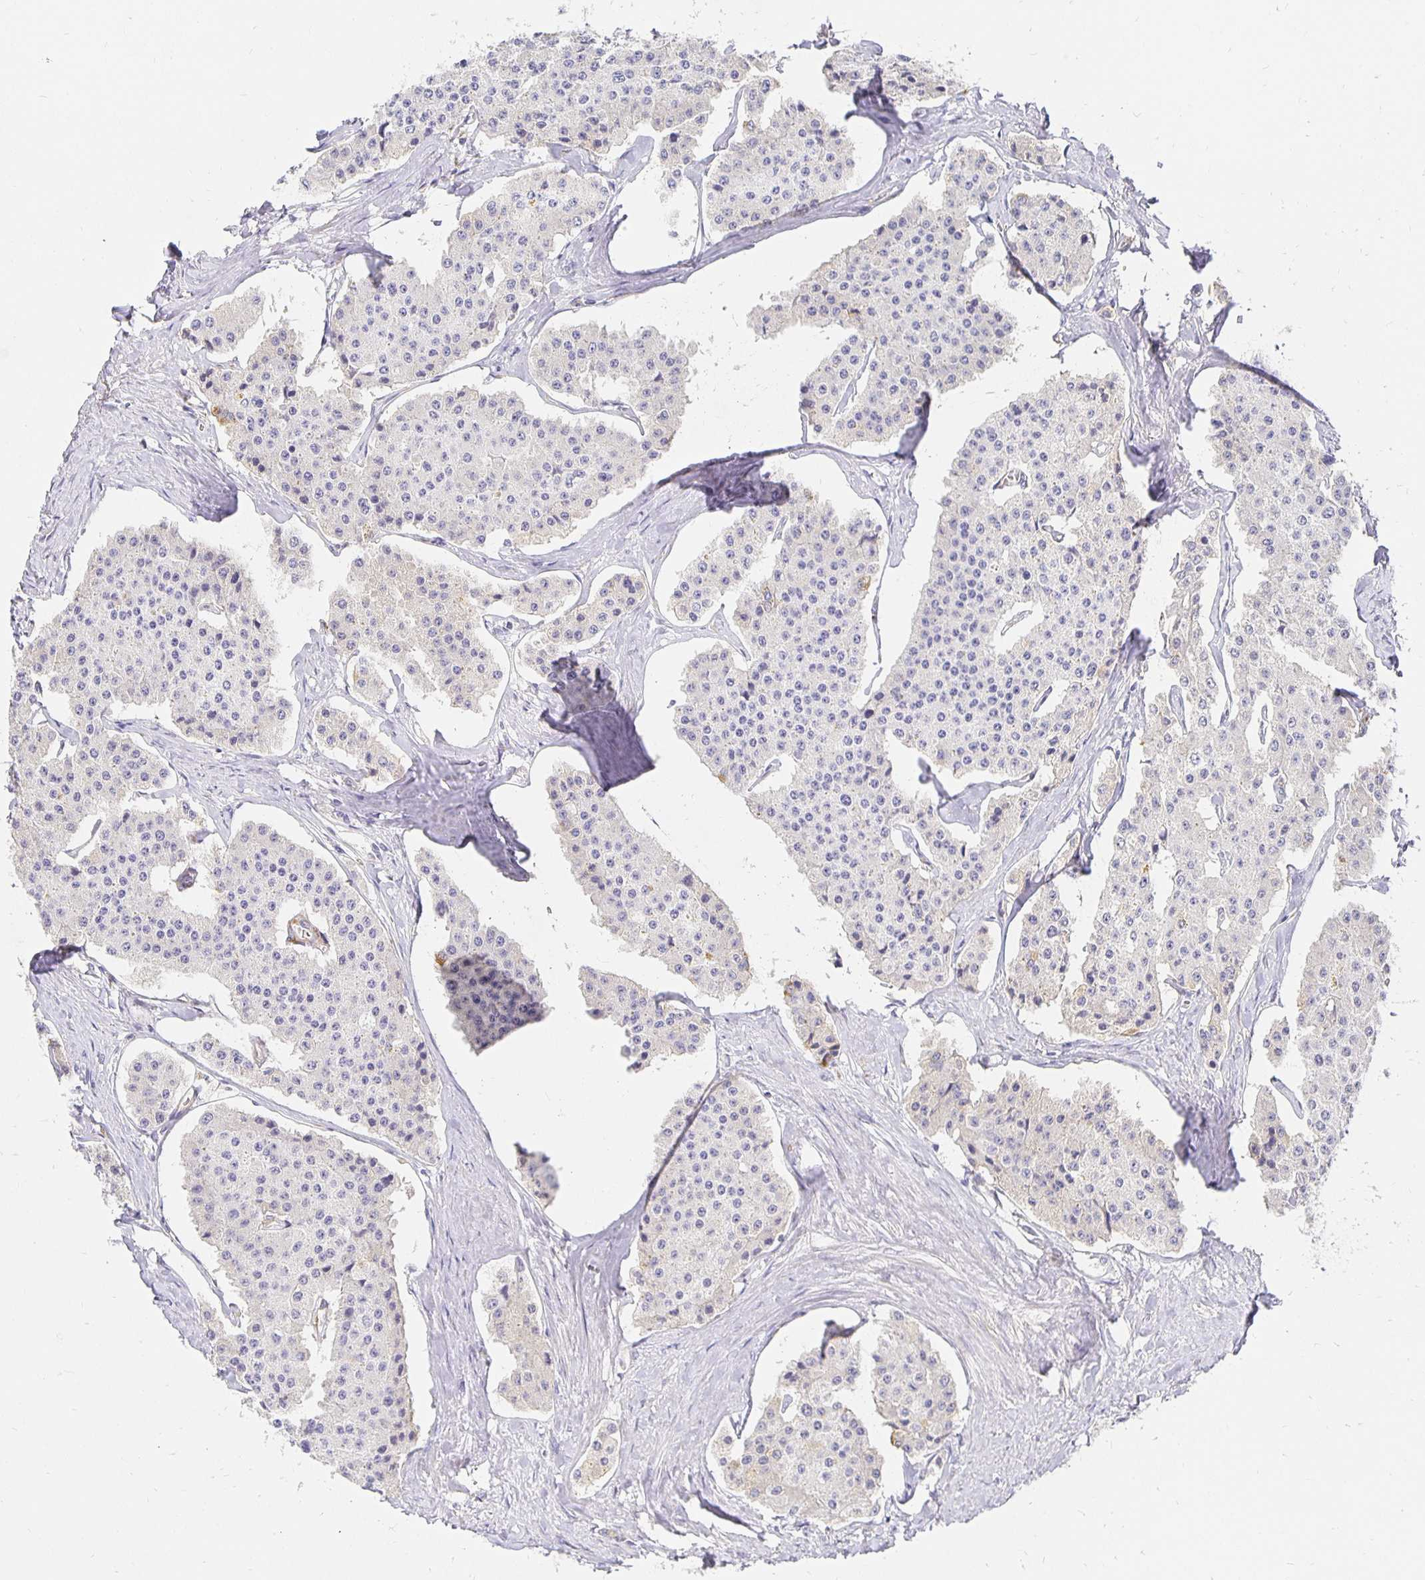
{"staining": {"intensity": "negative", "quantity": "none", "location": "none"}, "tissue": "carcinoid", "cell_type": "Tumor cells", "image_type": "cancer", "snomed": [{"axis": "morphology", "description": "Carcinoid, malignant, NOS"}, {"axis": "topography", "description": "Small intestine"}], "caption": "The photomicrograph shows no significant expression in tumor cells of carcinoid.", "gene": "PLOD1", "patient": {"sex": "female", "age": 65}}